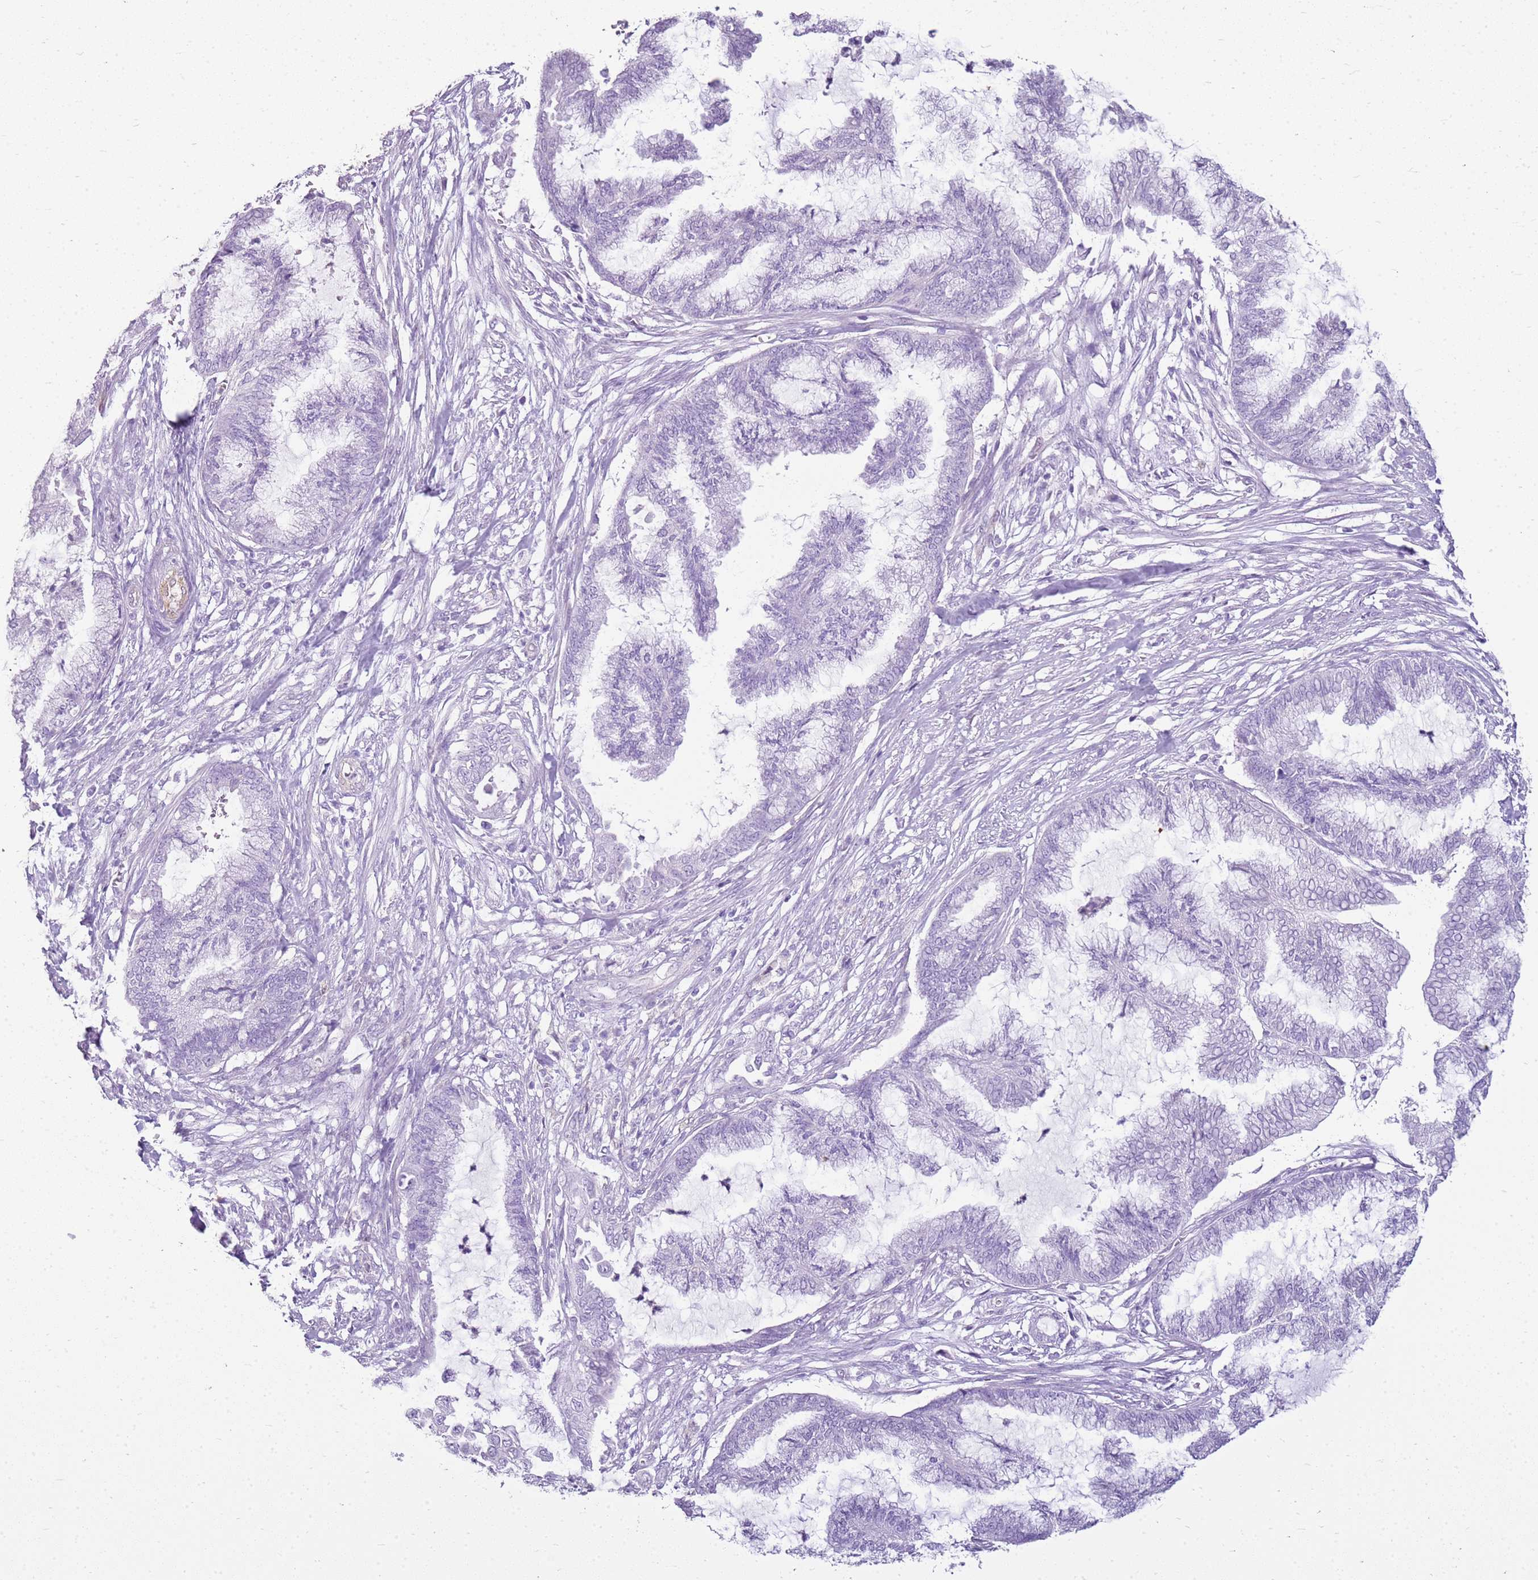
{"staining": {"intensity": "negative", "quantity": "none", "location": "none"}, "tissue": "endometrial cancer", "cell_type": "Tumor cells", "image_type": "cancer", "snomed": [{"axis": "morphology", "description": "Adenocarcinoma, NOS"}, {"axis": "topography", "description": "Endometrium"}], "caption": "An image of human endometrial adenocarcinoma is negative for staining in tumor cells.", "gene": "SULT1E1", "patient": {"sex": "female", "age": 86}}